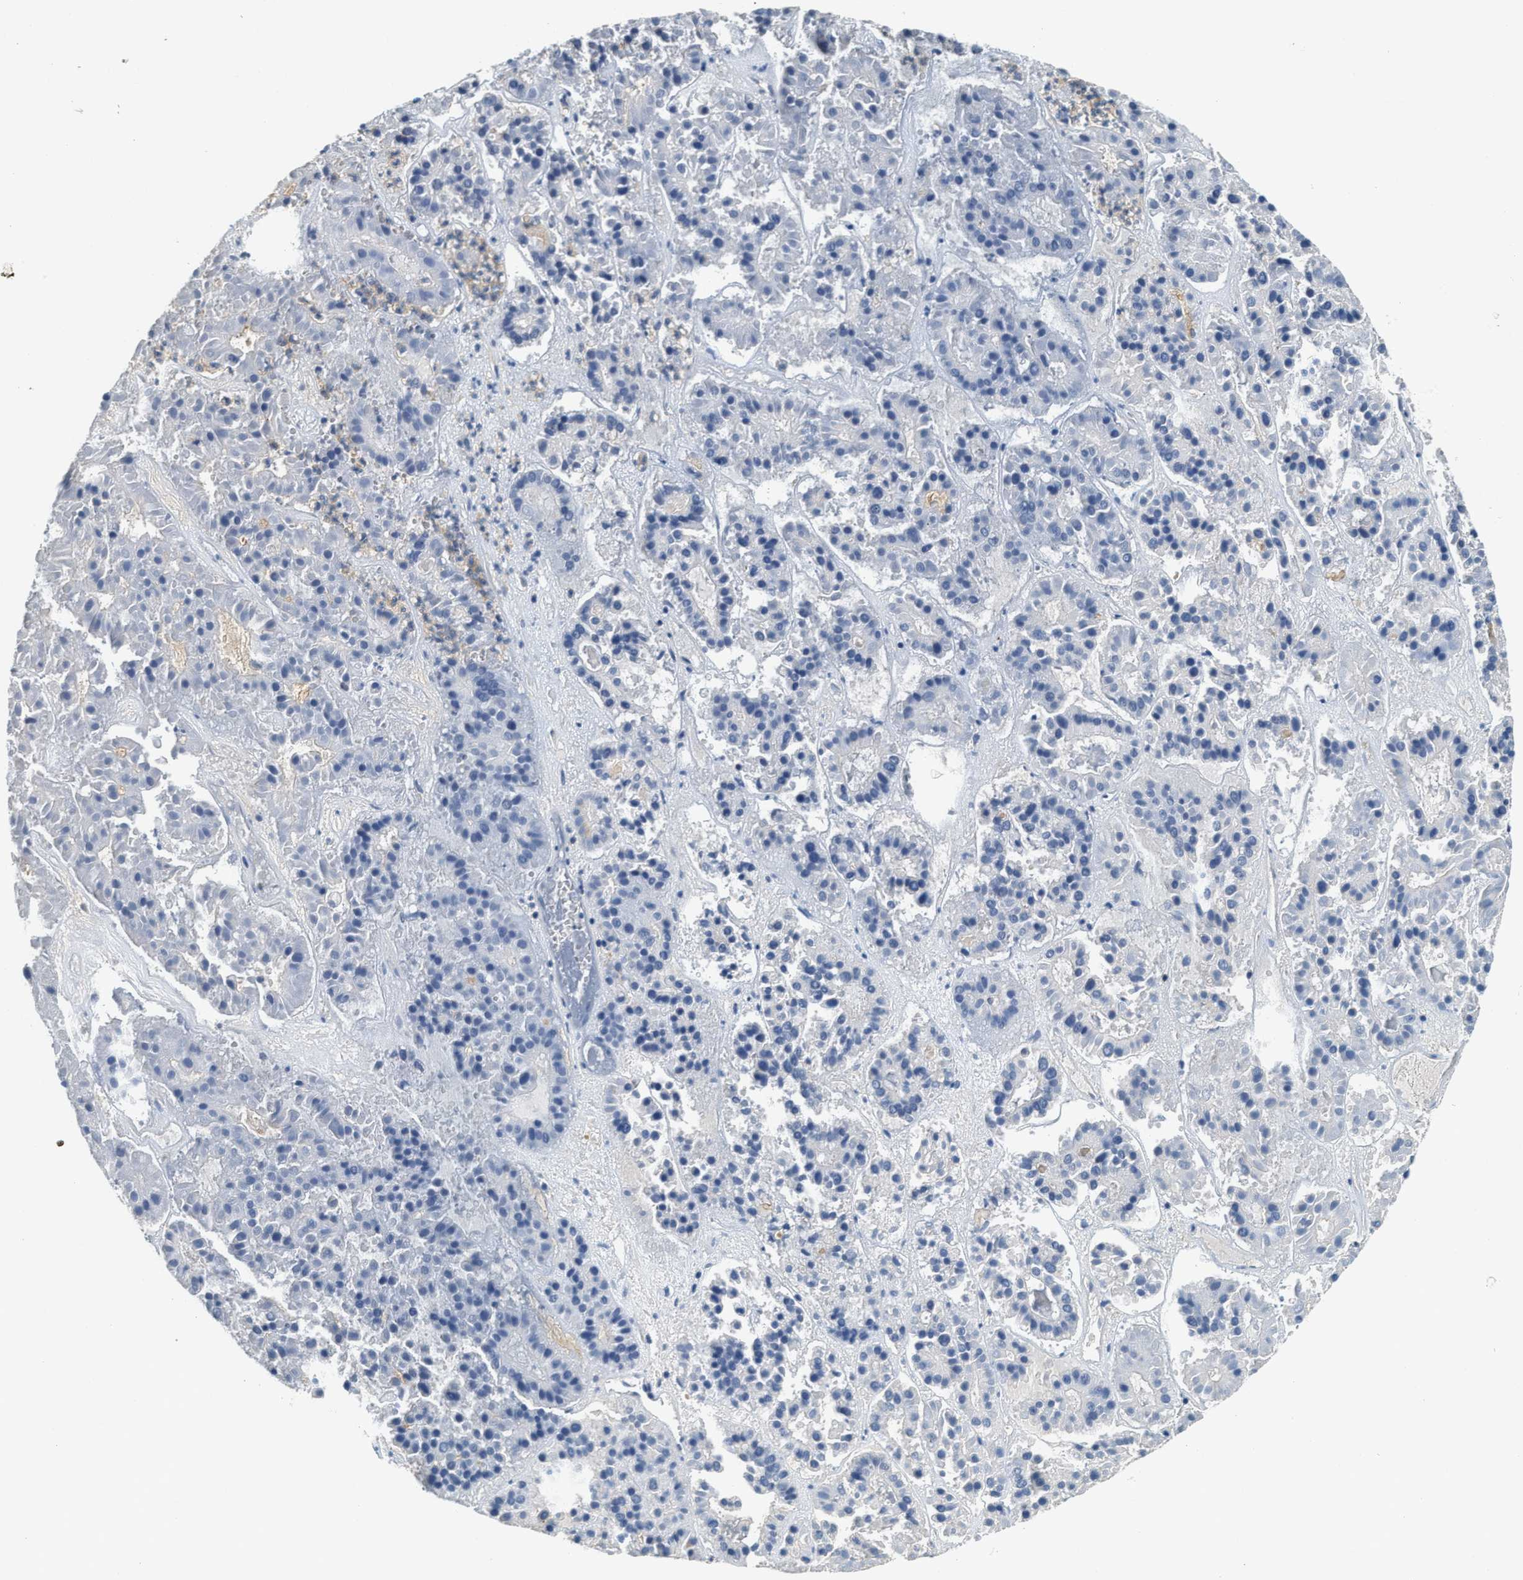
{"staining": {"intensity": "negative", "quantity": "none", "location": "none"}, "tissue": "pancreatic cancer", "cell_type": "Tumor cells", "image_type": "cancer", "snomed": [{"axis": "morphology", "description": "Adenocarcinoma, NOS"}, {"axis": "topography", "description": "Pancreas"}], "caption": "Immunohistochemistry micrograph of human pancreatic adenocarcinoma stained for a protein (brown), which shows no staining in tumor cells.", "gene": "NSUN7", "patient": {"sex": "male", "age": 50}}